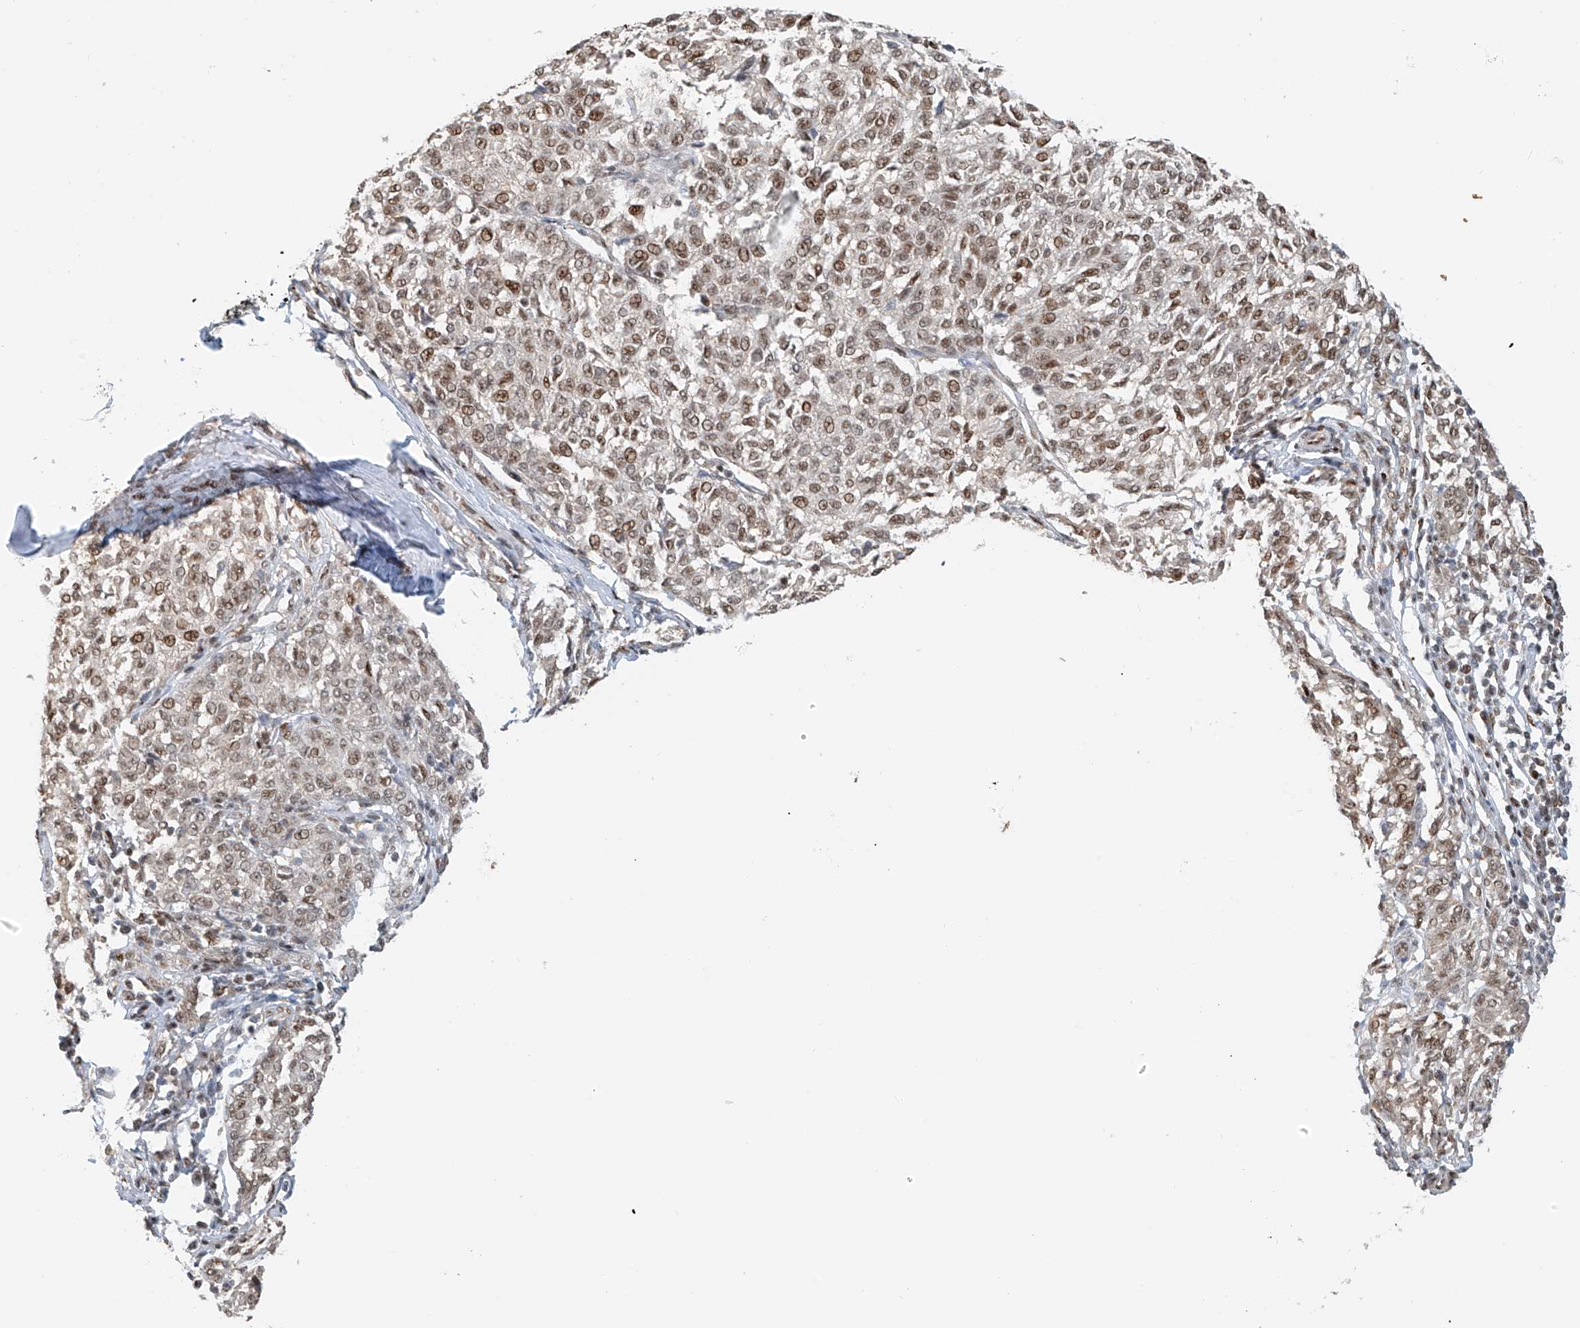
{"staining": {"intensity": "moderate", "quantity": ">75%", "location": "nuclear"}, "tissue": "melanoma", "cell_type": "Tumor cells", "image_type": "cancer", "snomed": [{"axis": "morphology", "description": "Malignant melanoma, NOS"}, {"axis": "topography", "description": "Skin"}], "caption": "This photomicrograph shows IHC staining of melanoma, with medium moderate nuclear expression in about >75% of tumor cells.", "gene": "ZNF514", "patient": {"sex": "female", "age": 72}}